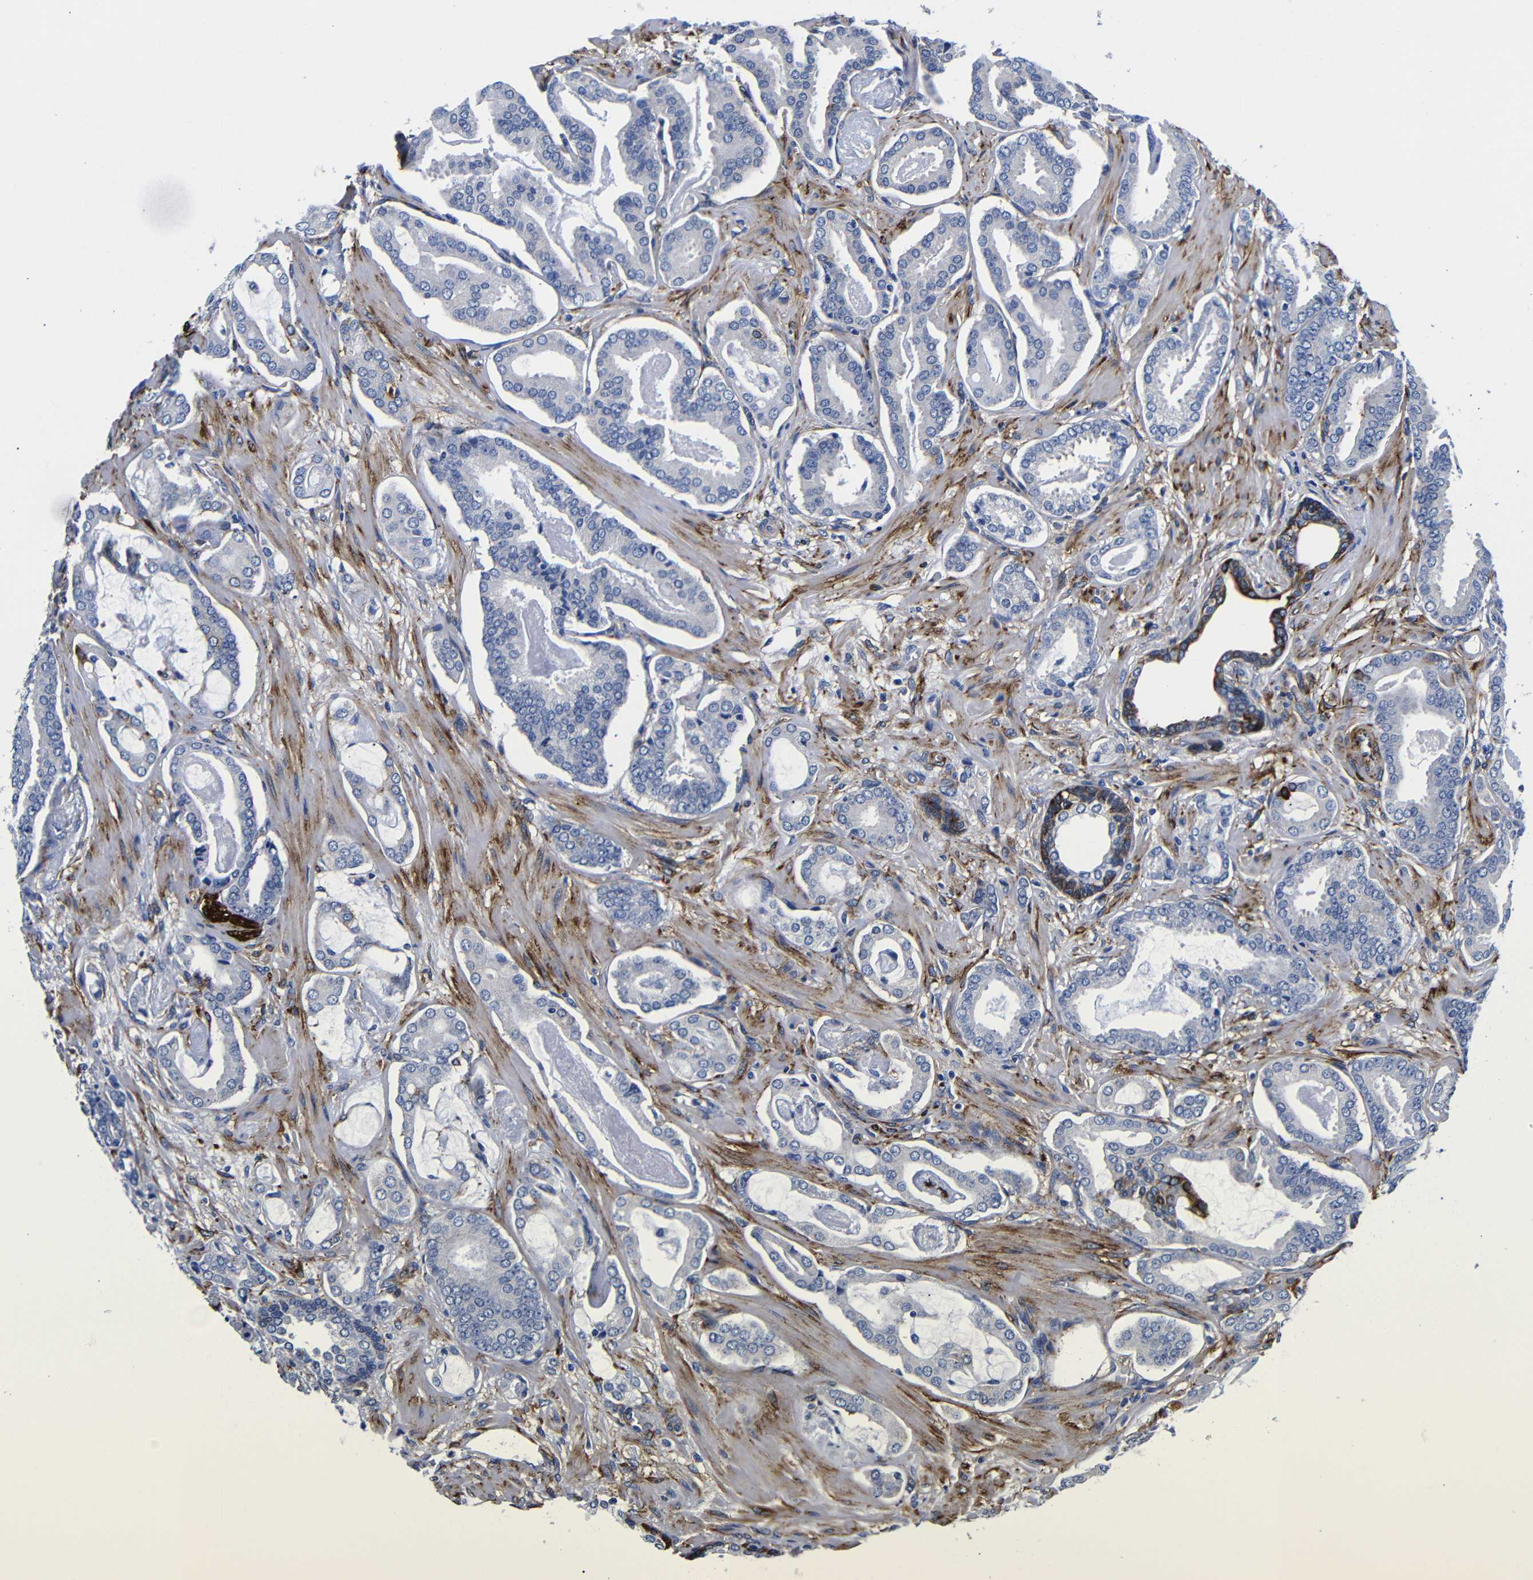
{"staining": {"intensity": "negative", "quantity": "none", "location": "none"}, "tissue": "prostate cancer", "cell_type": "Tumor cells", "image_type": "cancer", "snomed": [{"axis": "morphology", "description": "Adenocarcinoma, Low grade"}, {"axis": "topography", "description": "Prostate"}], "caption": "Immunohistochemical staining of human prostate cancer exhibits no significant positivity in tumor cells.", "gene": "LRIG1", "patient": {"sex": "male", "age": 53}}